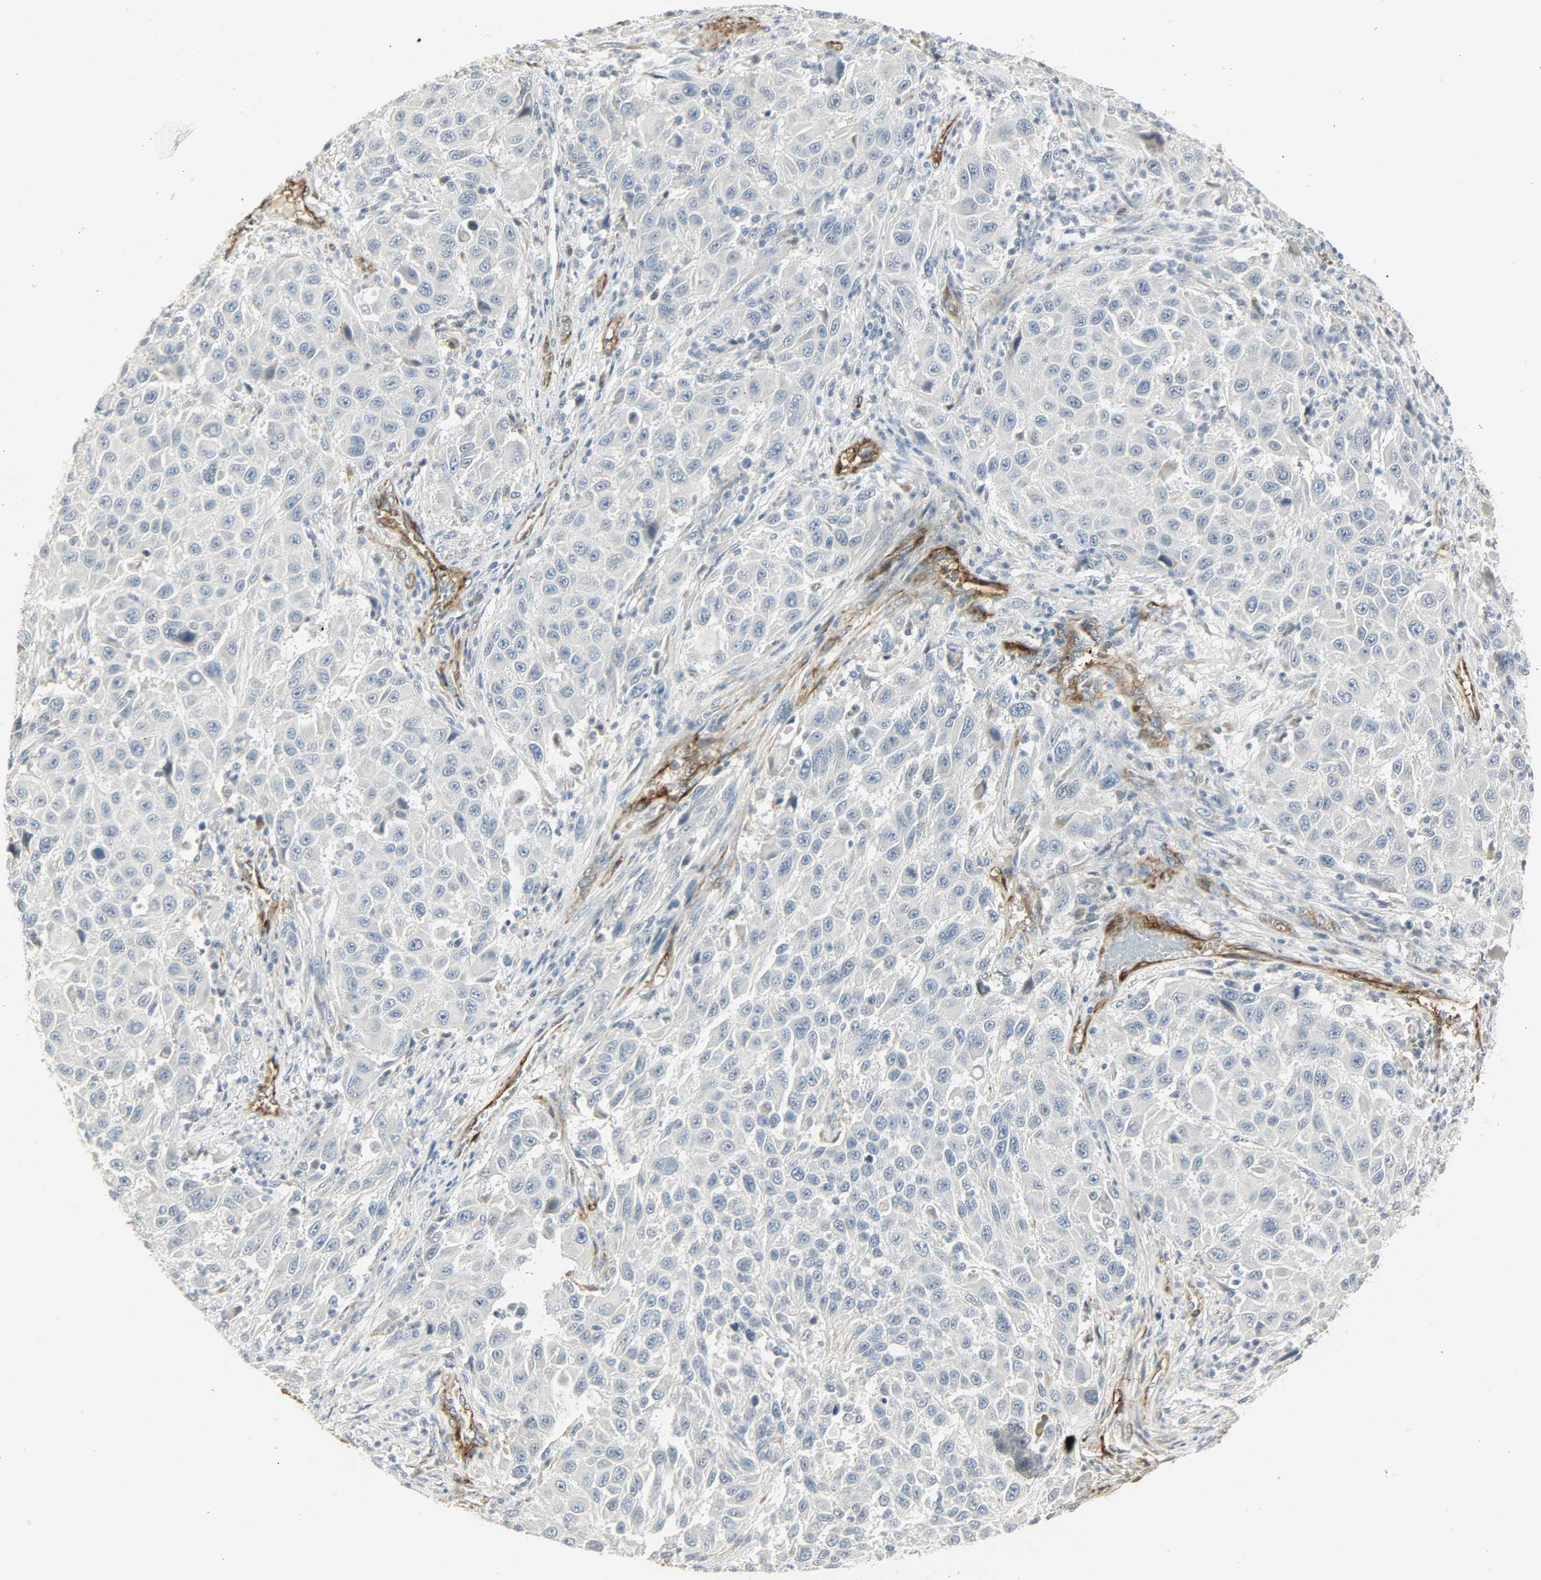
{"staining": {"intensity": "negative", "quantity": "none", "location": "none"}, "tissue": "melanoma", "cell_type": "Tumor cells", "image_type": "cancer", "snomed": [{"axis": "morphology", "description": "Malignant melanoma, Metastatic site"}, {"axis": "topography", "description": "Lymph node"}], "caption": "Histopathology image shows no protein staining in tumor cells of melanoma tissue. Brightfield microscopy of IHC stained with DAB (3,3'-diaminobenzidine) (brown) and hematoxylin (blue), captured at high magnification.", "gene": "ENPEP", "patient": {"sex": "male", "age": 61}}